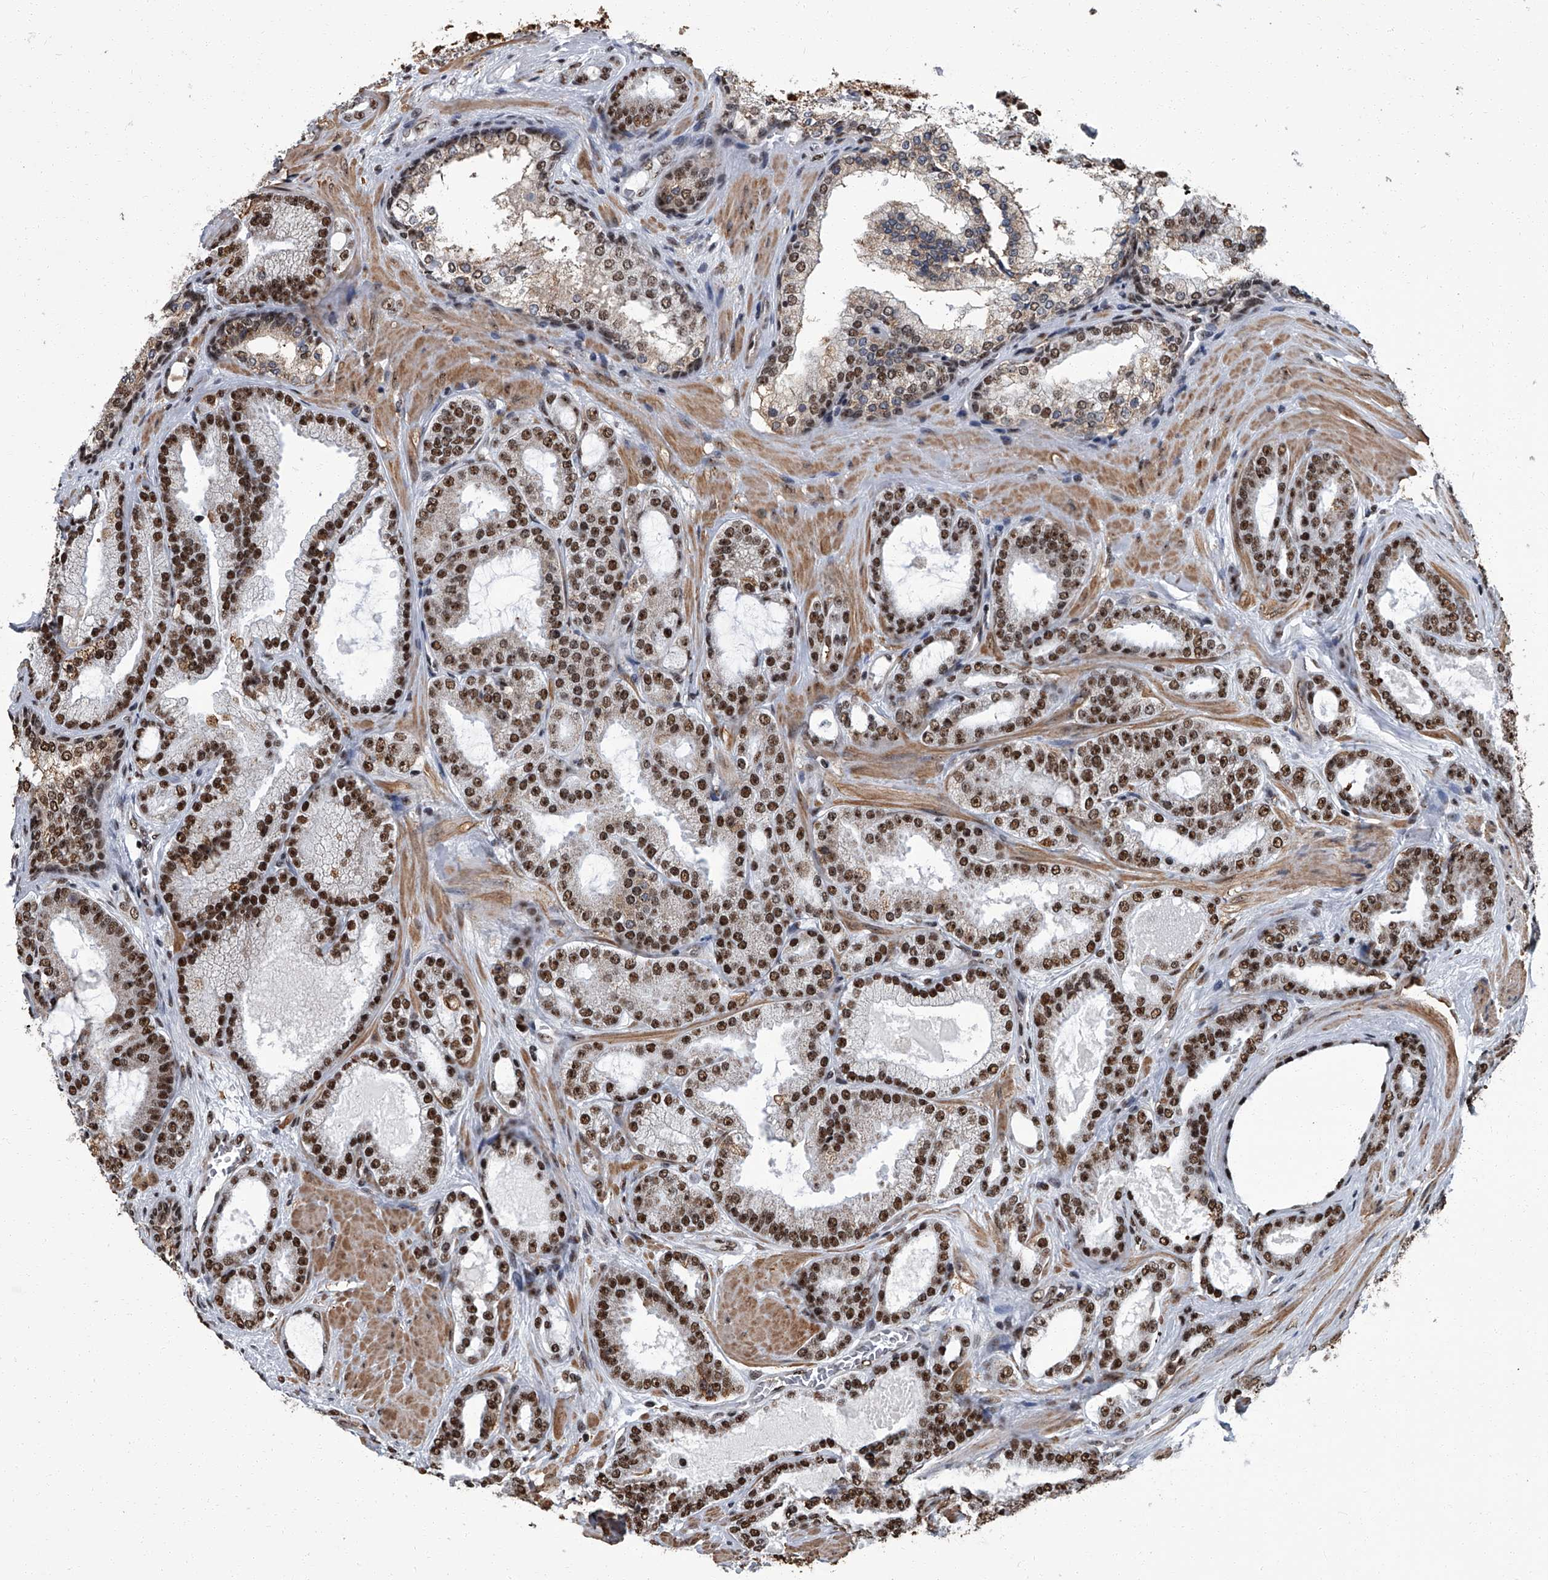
{"staining": {"intensity": "strong", "quantity": ">75%", "location": "nuclear"}, "tissue": "prostate cancer", "cell_type": "Tumor cells", "image_type": "cancer", "snomed": [{"axis": "morphology", "description": "Adenocarcinoma, High grade"}, {"axis": "topography", "description": "Prostate"}], "caption": "IHC (DAB) staining of human adenocarcinoma (high-grade) (prostate) reveals strong nuclear protein positivity in approximately >75% of tumor cells.", "gene": "ZNF518B", "patient": {"sex": "male", "age": 60}}